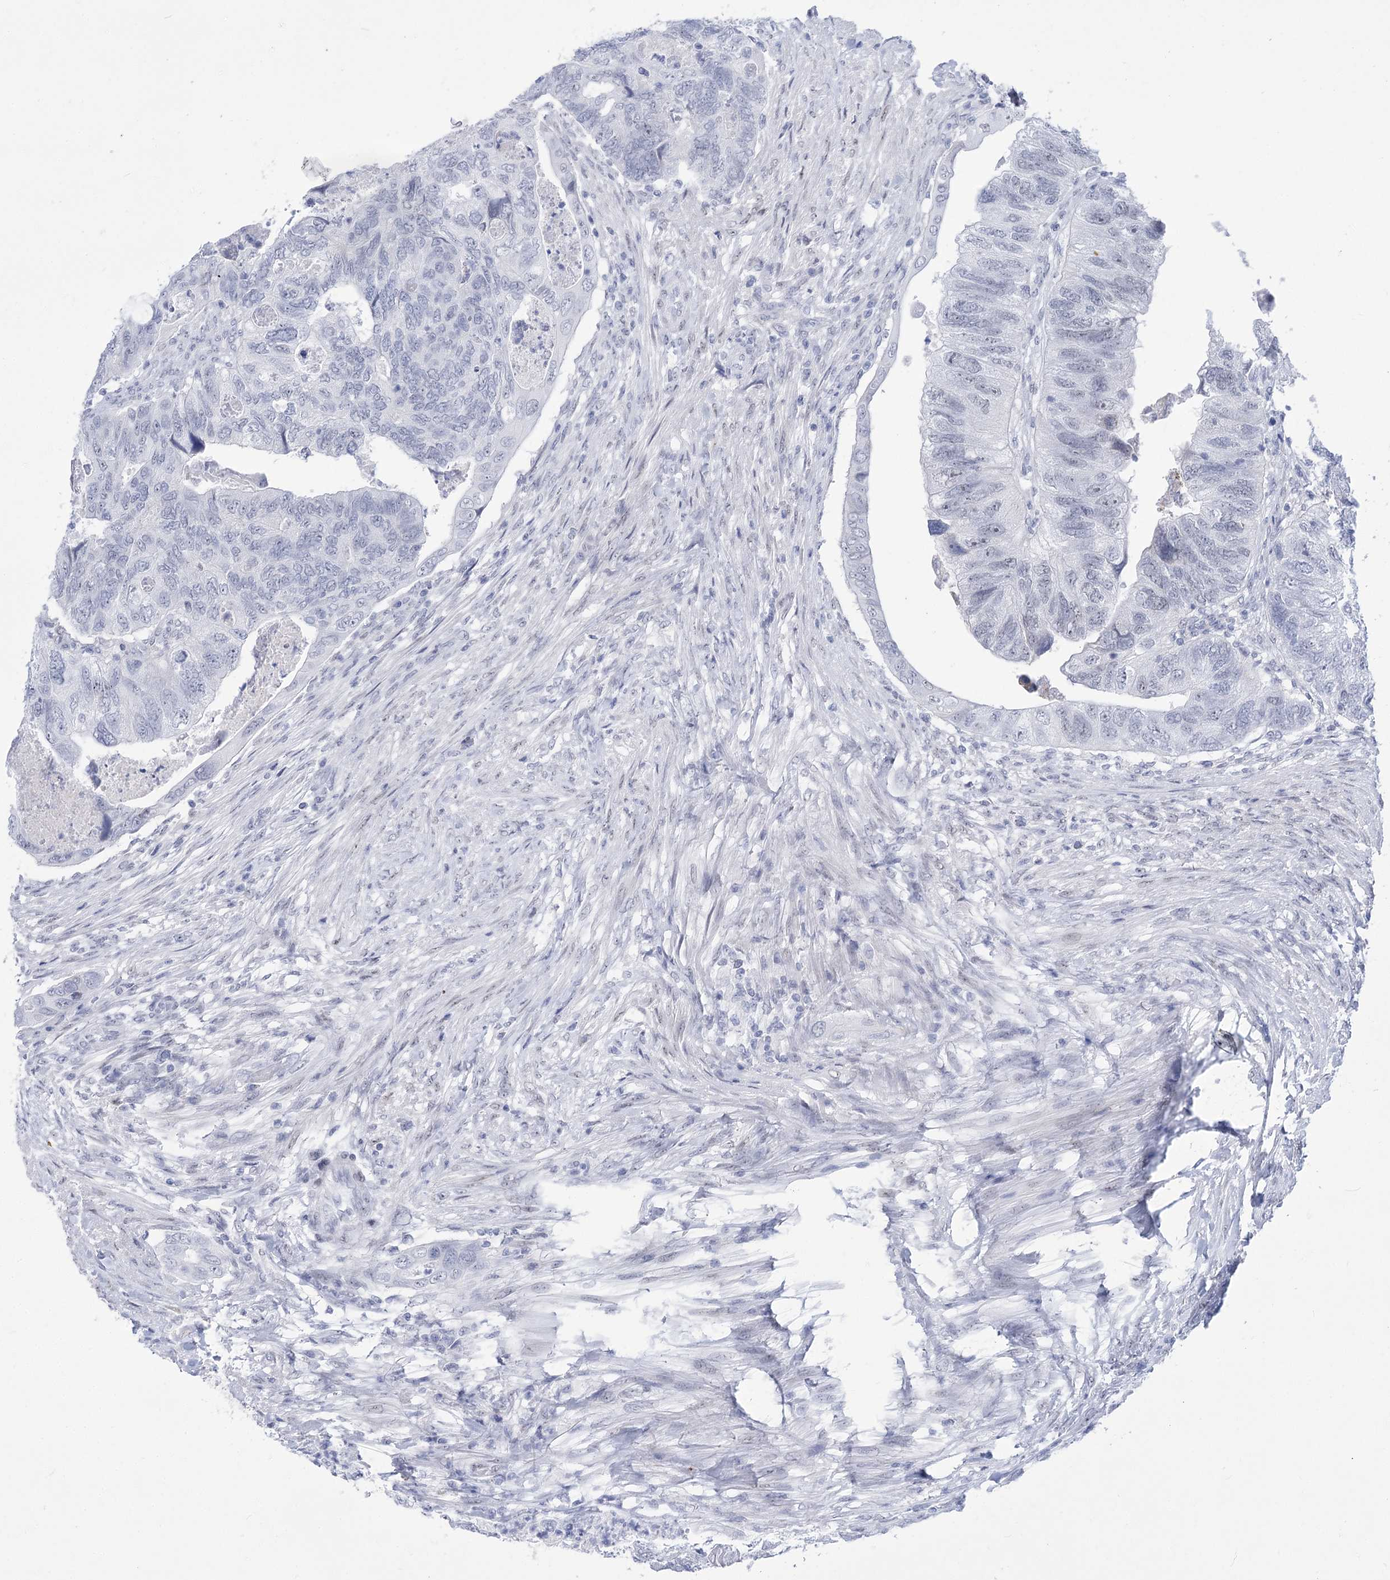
{"staining": {"intensity": "negative", "quantity": "none", "location": "none"}, "tissue": "colorectal cancer", "cell_type": "Tumor cells", "image_type": "cancer", "snomed": [{"axis": "morphology", "description": "Adenocarcinoma, NOS"}, {"axis": "topography", "description": "Rectum"}], "caption": "A high-resolution histopathology image shows IHC staining of colorectal adenocarcinoma, which exhibits no significant positivity in tumor cells.", "gene": "HORMAD1", "patient": {"sex": "male", "age": 63}}